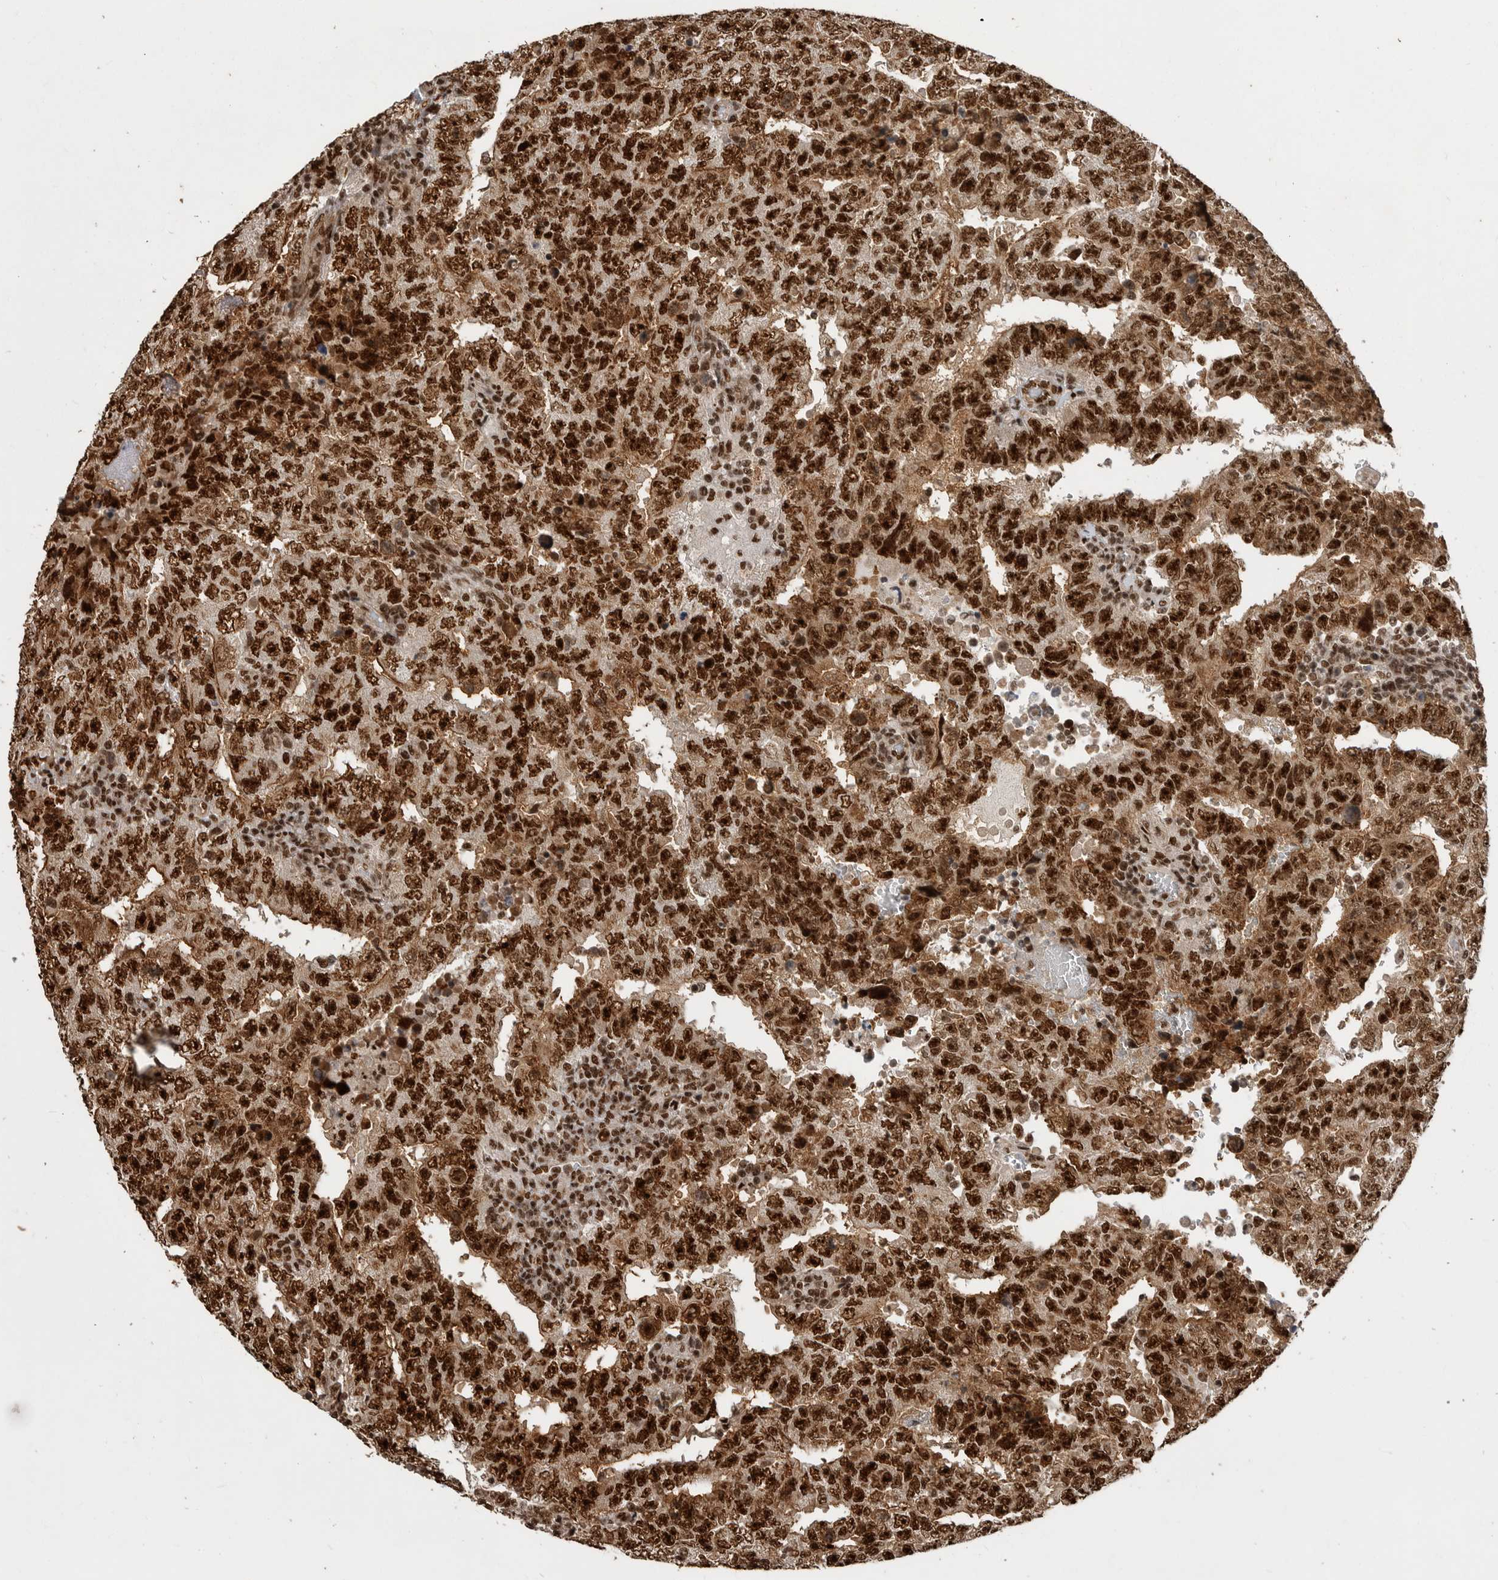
{"staining": {"intensity": "strong", "quantity": ">75%", "location": "cytoplasmic/membranous,nuclear"}, "tissue": "testis cancer", "cell_type": "Tumor cells", "image_type": "cancer", "snomed": [{"axis": "morphology", "description": "Carcinoma, Embryonal, NOS"}, {"axis": "topography", "description": "Testis"}], "caption": "Immunohistochemical staining of testis cancer exhibits strong cytoplasmic/membranous and nuclear protein expression in about >75% of tumor cells. (Brightfield microscopy of DAB IHC at high magnification).", "gene": "PPP1R8", "patient": {"sex": "male", "age": 26}}